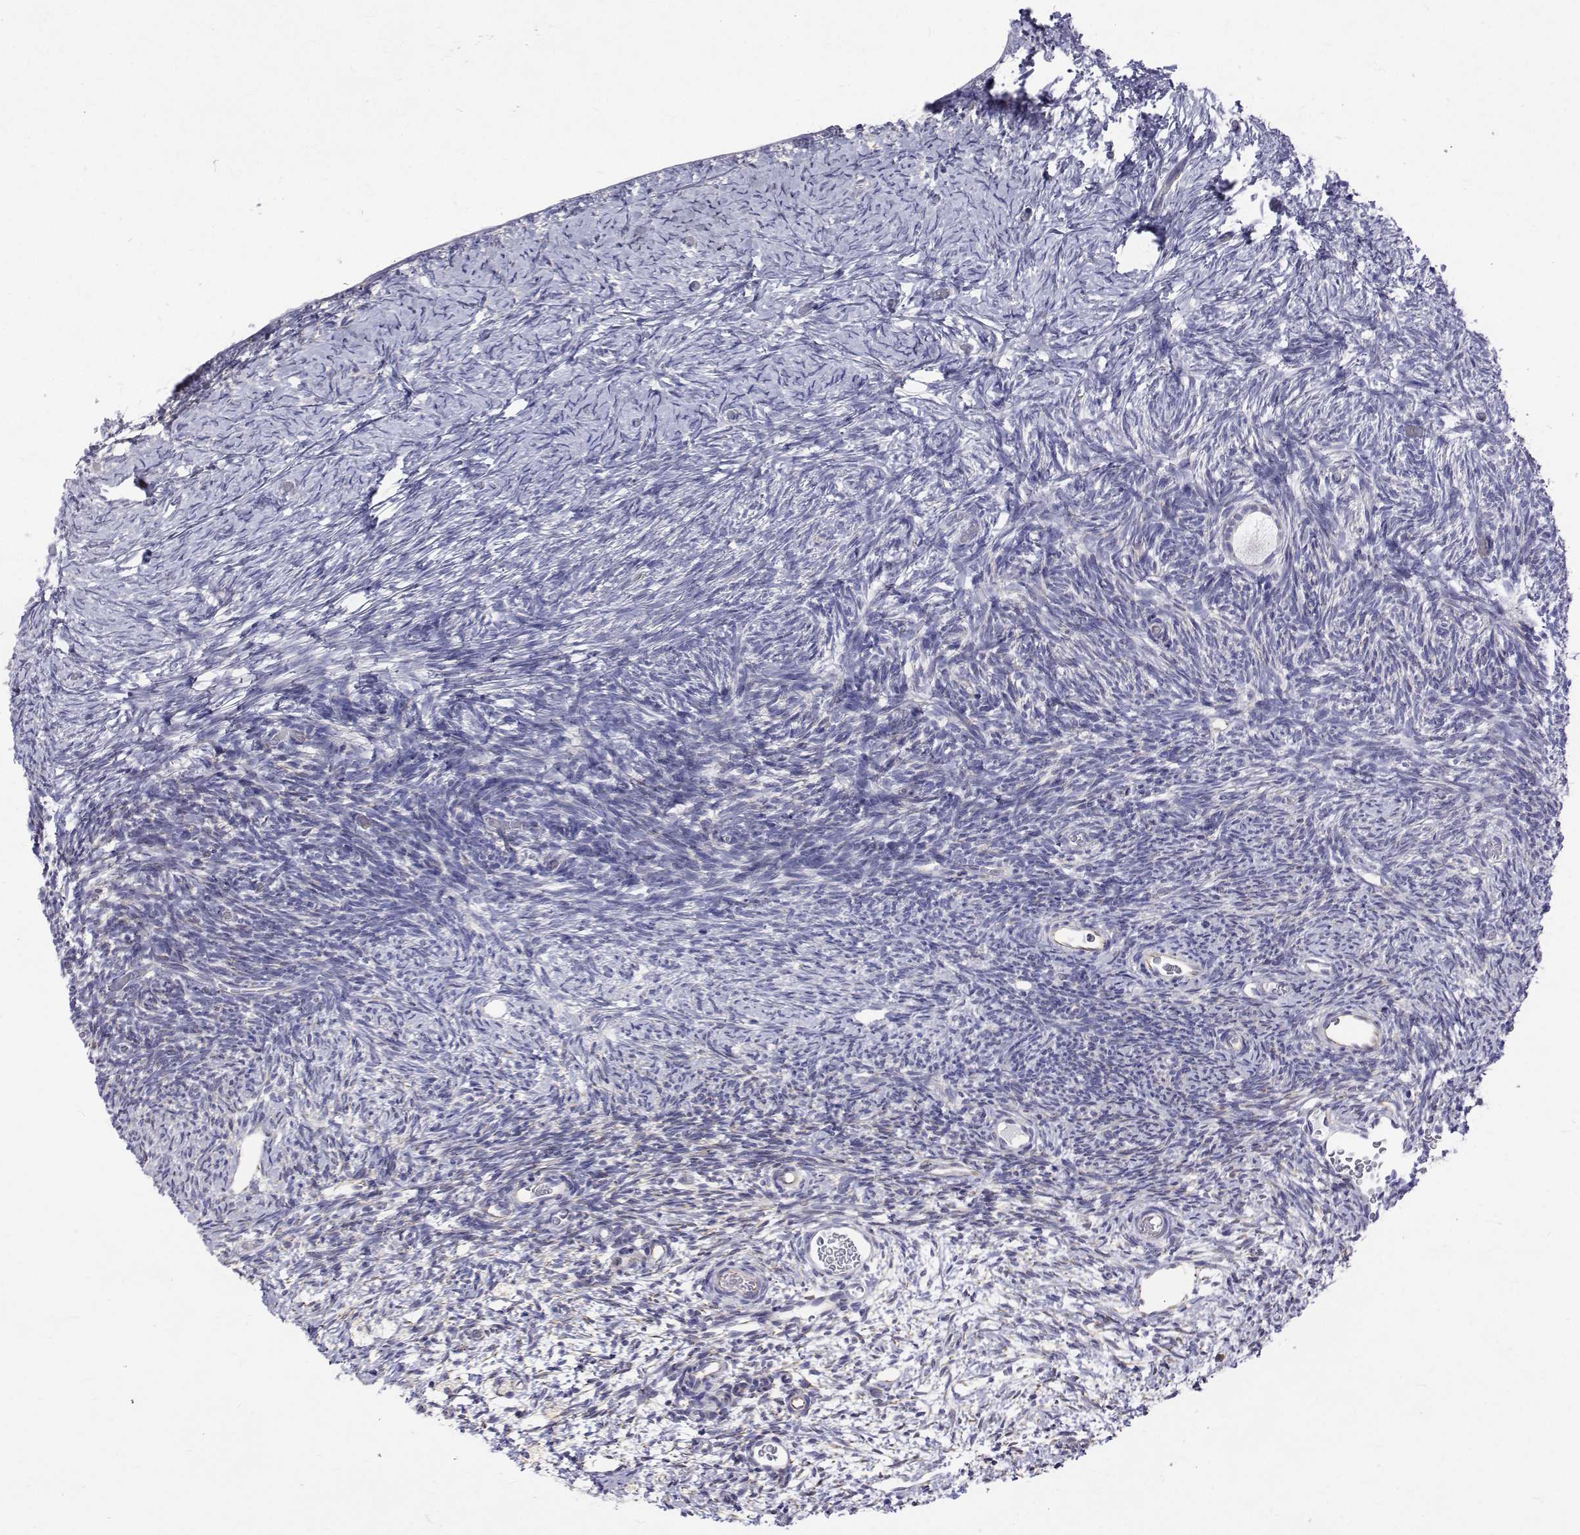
{"staining": {"intensity": "negative", "quantity": "none", "location": "none"}, "tissue": "ovary", "cell_type": "Follicle cells", "image_type": "normal", "snomed": [{"axis": "morphology", "description": "Normal tissue, NOS"}, {"axis": "topography", "description": "Ovary"}], "caption": "Immunohistochemical staining of unremarkable human ovary reveals no significant positivity in follicle cells. The staining is performed using DAB brown chromogen with nuclei counter-stained in using hematoxylin.", "gene": "OPRPN", "patient": {"sex": "female", "age": 39}}